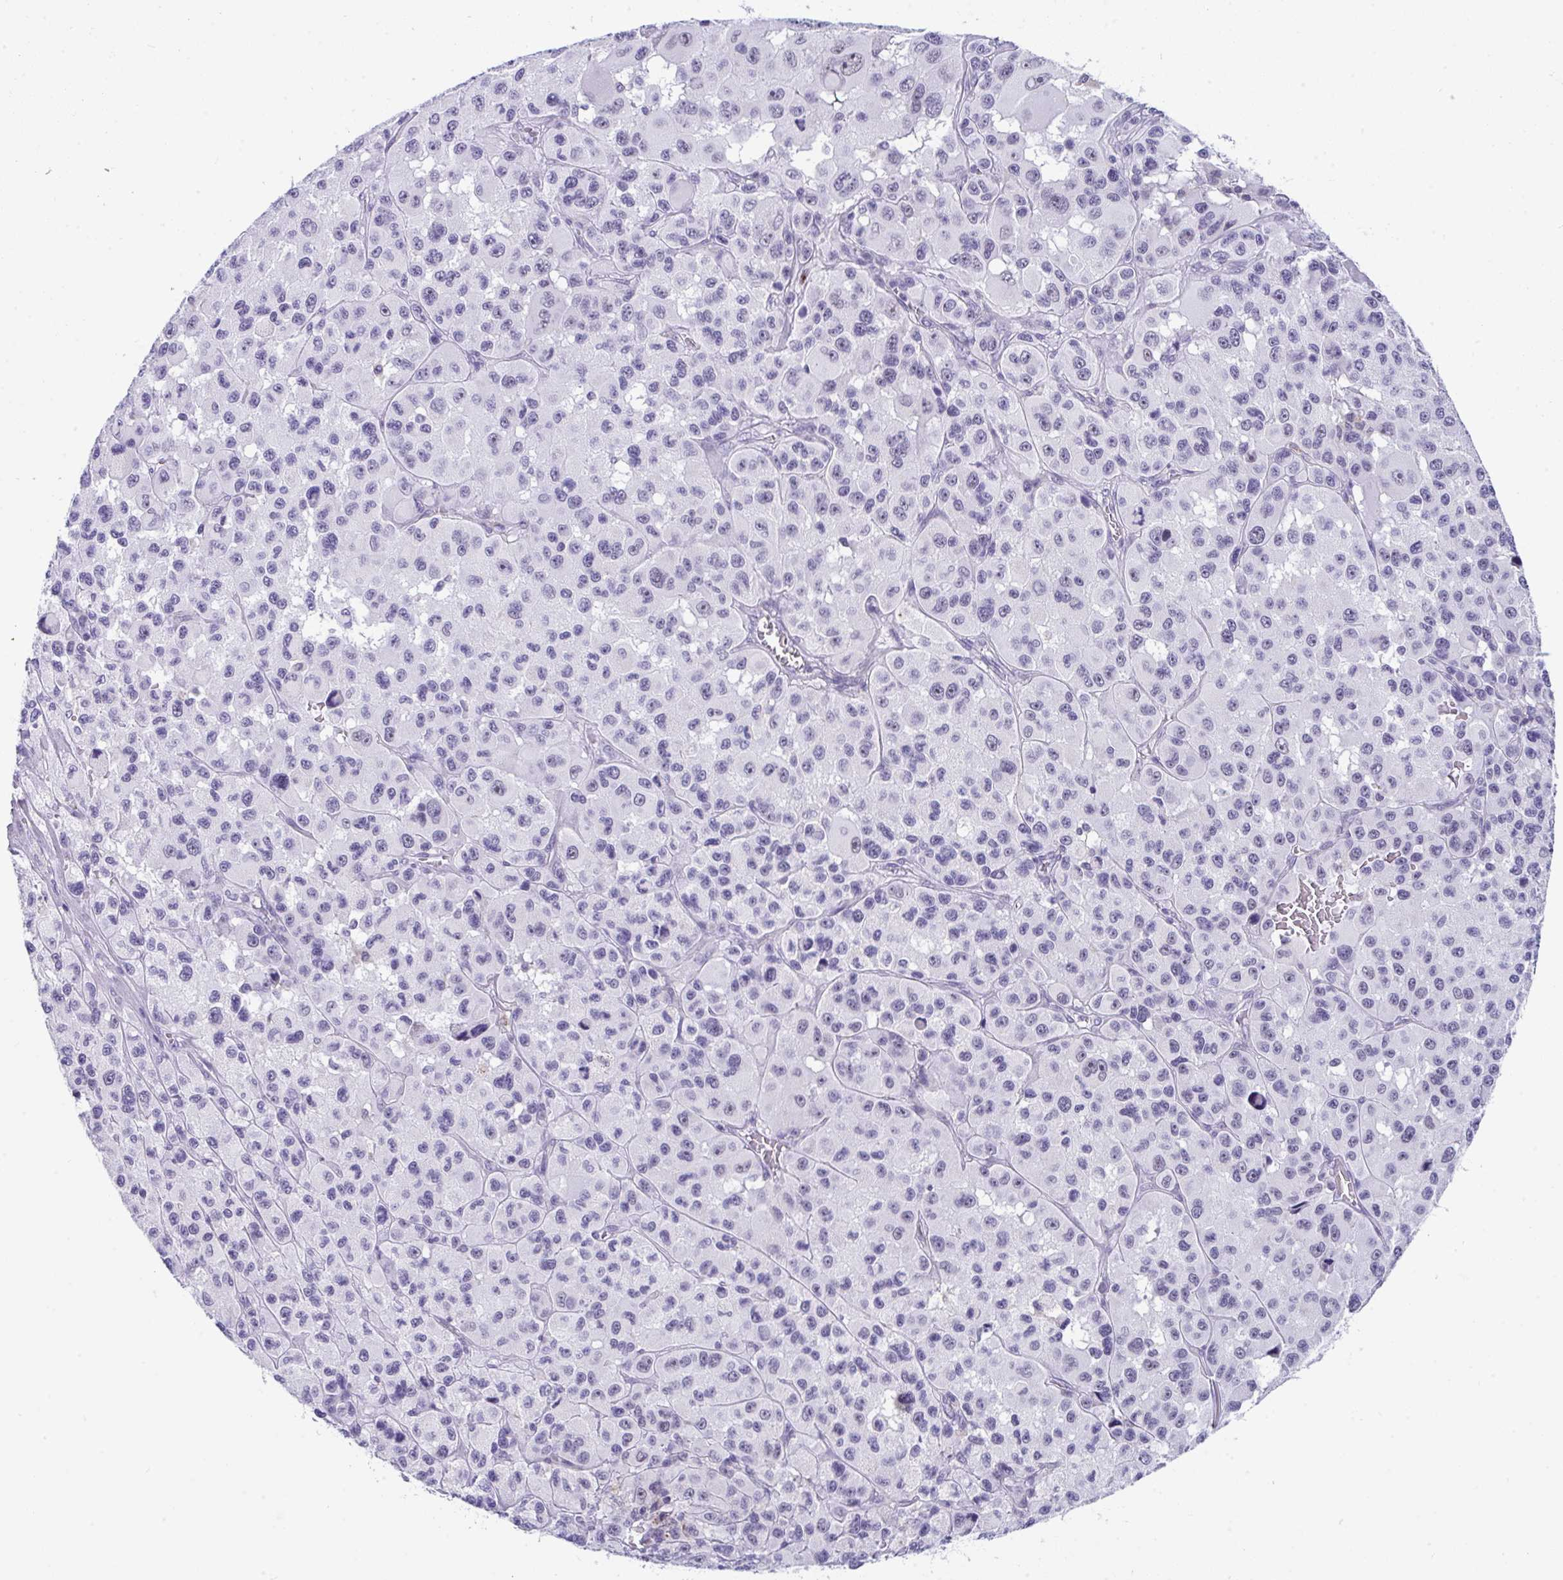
{"staining": {"intensity": "negative", "quantity": "none", "location": "none"}, "tissue": "melanoma", "cell_type": "Tumor cells", "image_type": "cancer", "snomed": [{"axis": "morphology", "description": "Malignant melanoma, Metastatic site"}, {"axis": "topography", "description": "Lymph node"}], "caption": "Immunohistochemistry (IHC) of human melanoma displays no positivity in tumor cells.", "gene": "CDK13", "patient": {"sex": "female", "age": 65}}